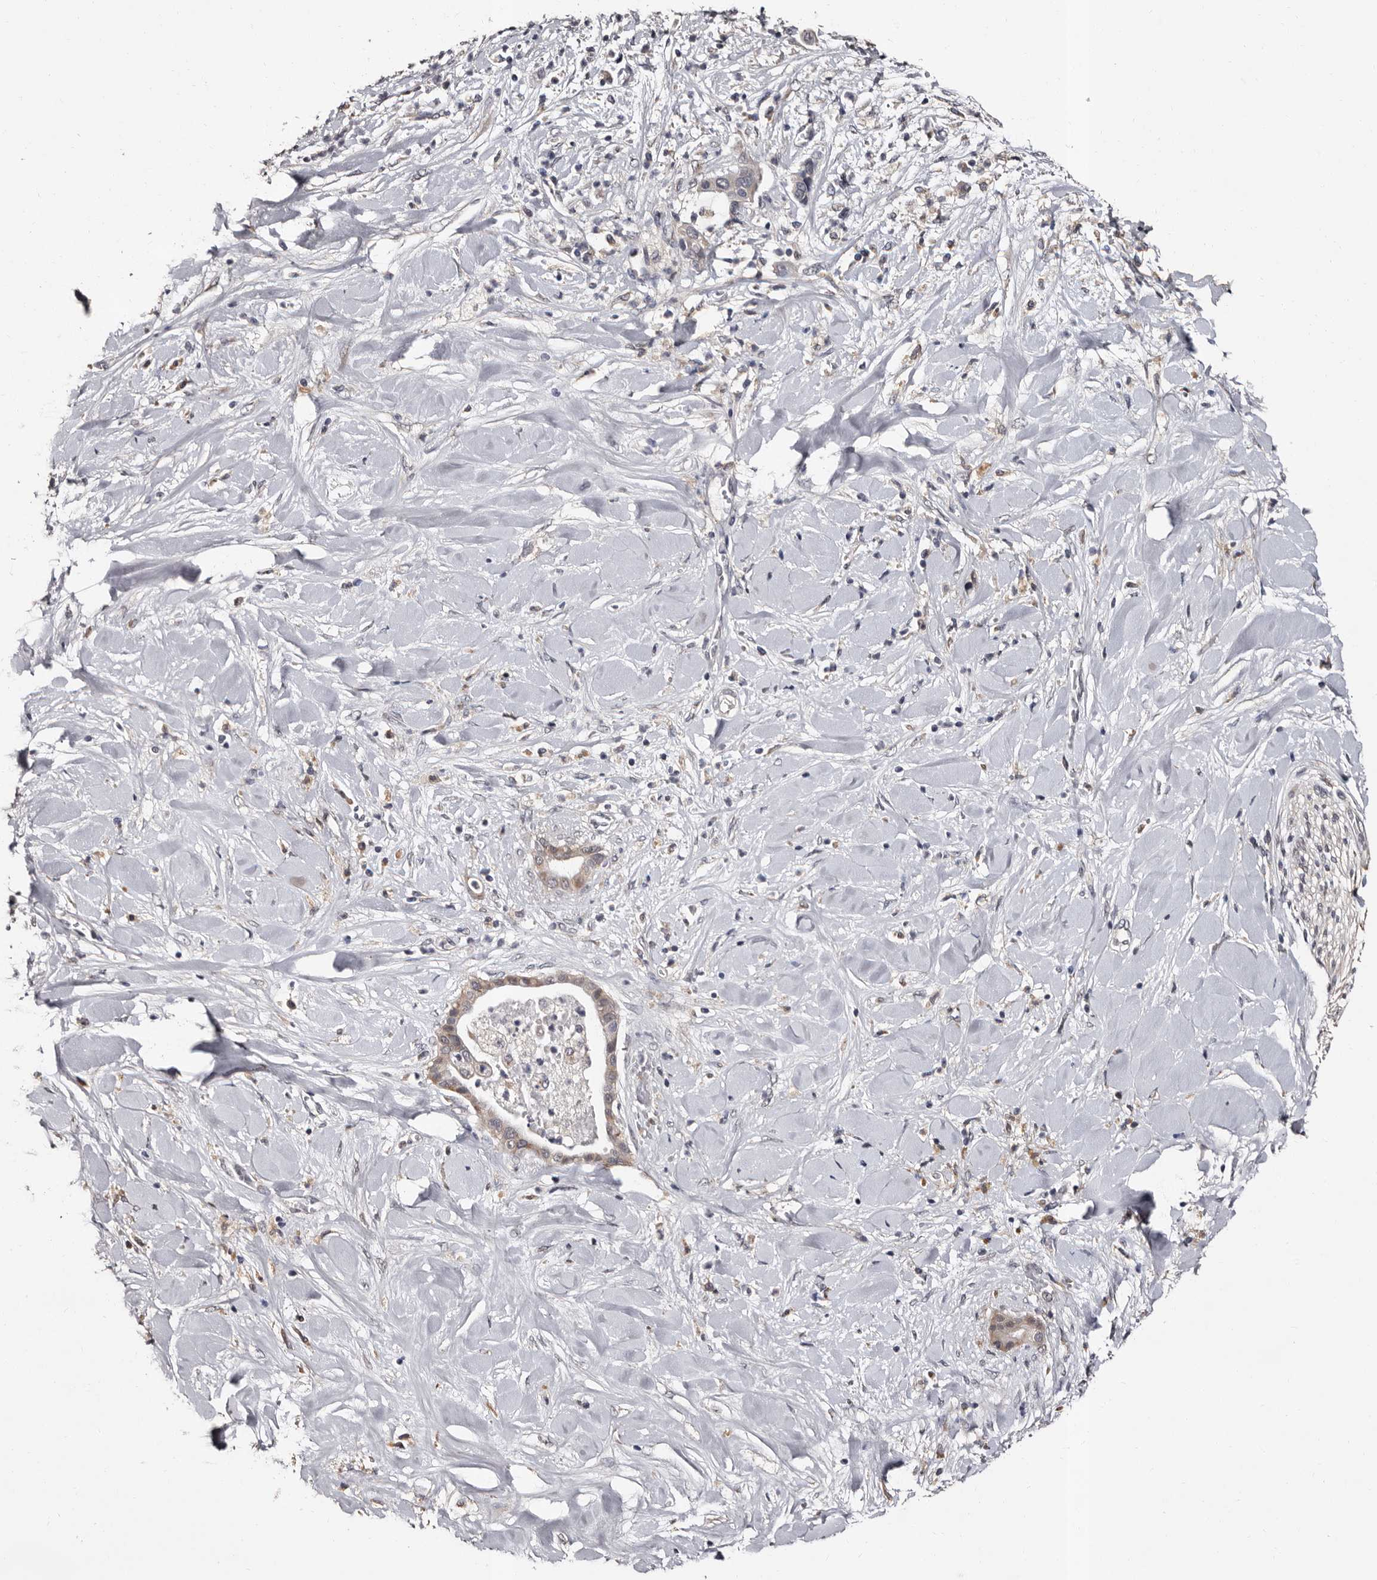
{"staining": {"intensity": "weak", "quantity": "<25%", "location": "cytoplasmic/membranous"}, "tissue": "liver cancer", "cell_type": "Tumor cells", "image_type": "cancer", "snomed": [{"axis": "morphology", "description": "Cholangiocarcinoma"}, {"axis": "topography", "description": "Liver"}], "caption": "This is an IHC image of liver cancer. There is no expression in tumor cells.", "gene": "FAM91A1", "patient": {"sex": "female", "age": 54}}